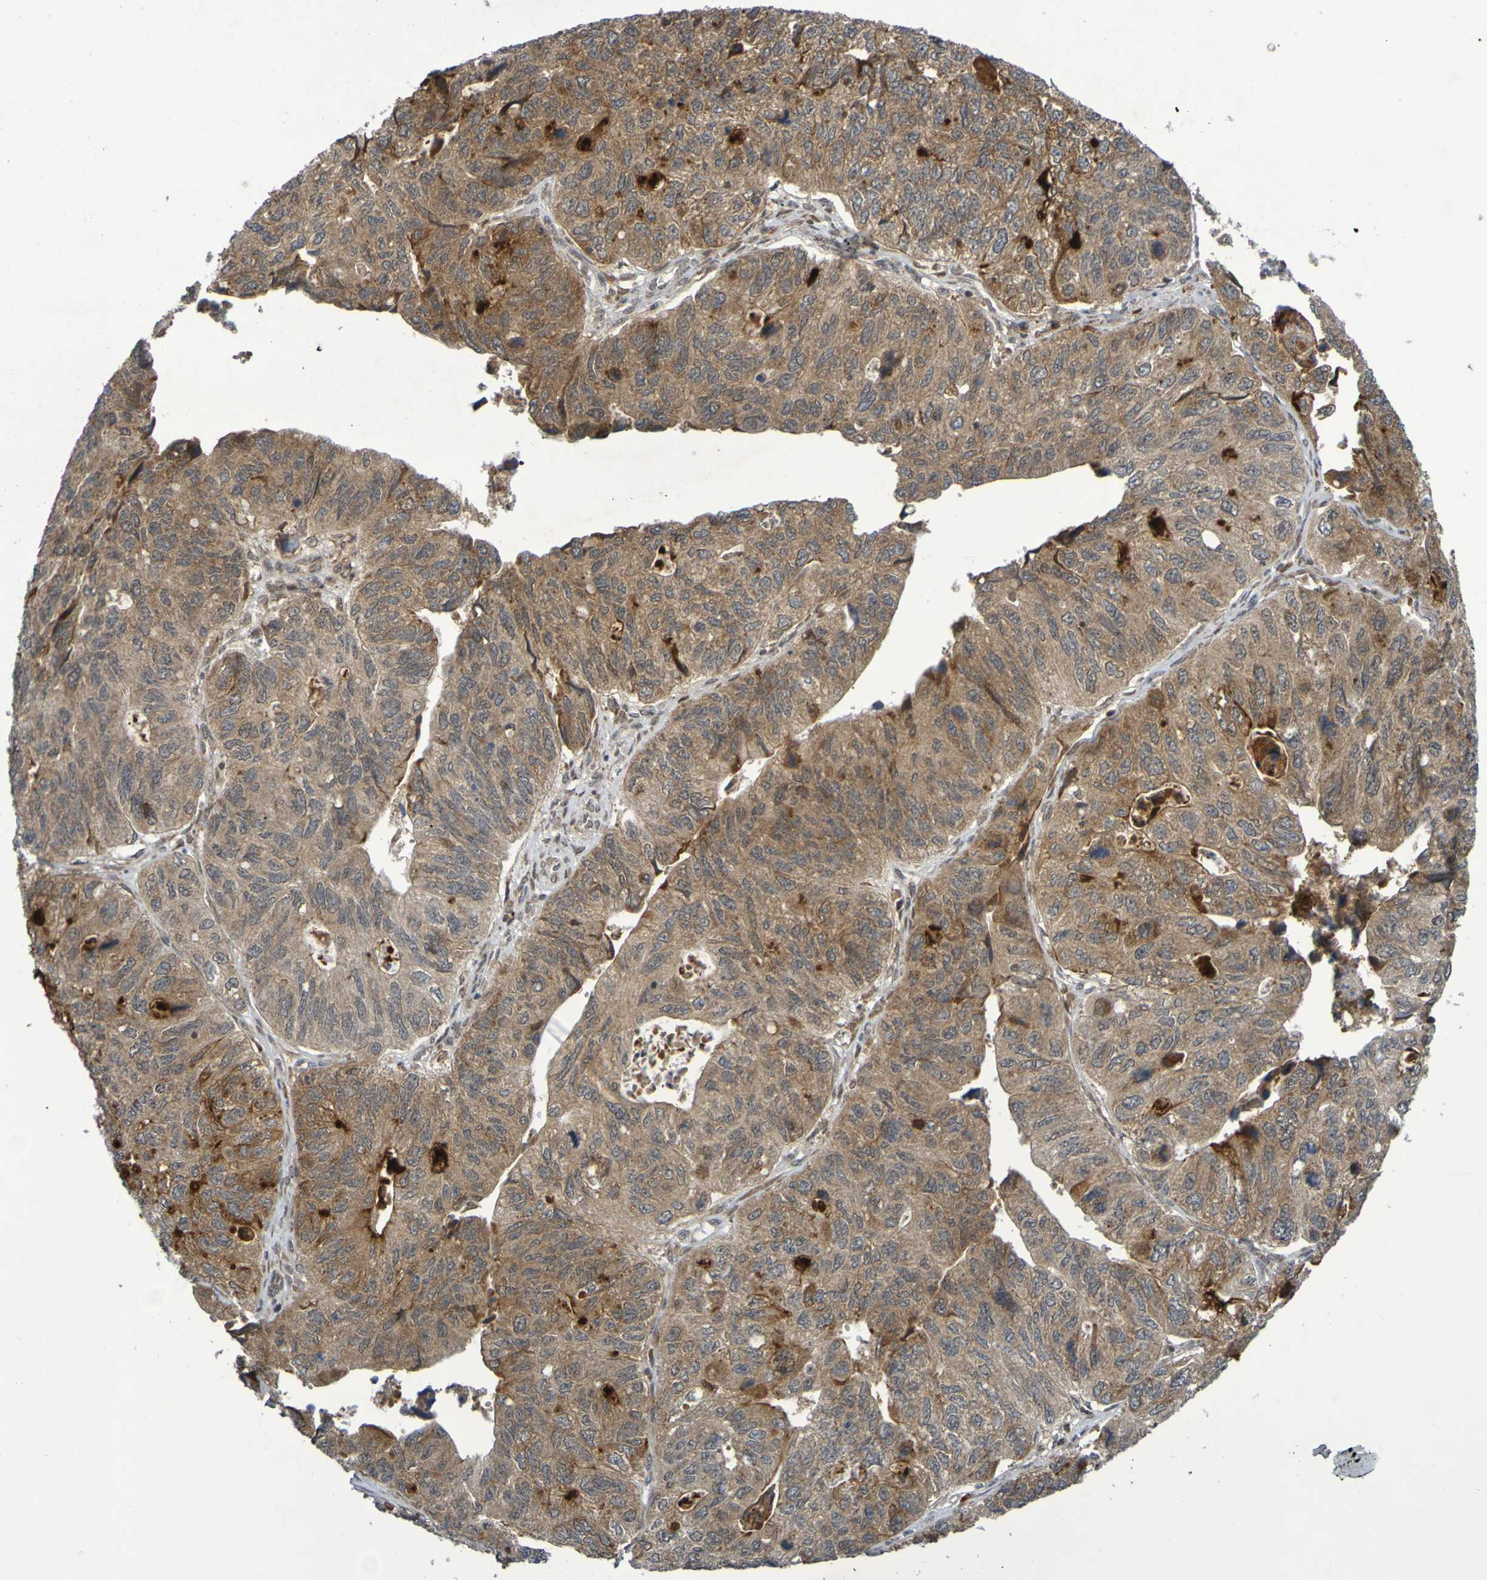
{"staining": {"intensity": "moderate", "quantity": ">75%", "location": "cytoplasmic/membranous"}, "tissue": "stomach cancer", "cell_type": "Tumor cells", "image_type": "cancer", "snomed": [{"axis": "morphology", "description": "Adenocarcinoma, NOS"}, {"axis": "topography", "description": "Stomach"}], "caption": "Stomach cancer stained with a brown dye shows moderate cytoplasmic/membranous positive expression in about >75% of tumor cells.", "gene": "ITLN1", "patient": {"sex": "male", "age": 59}}